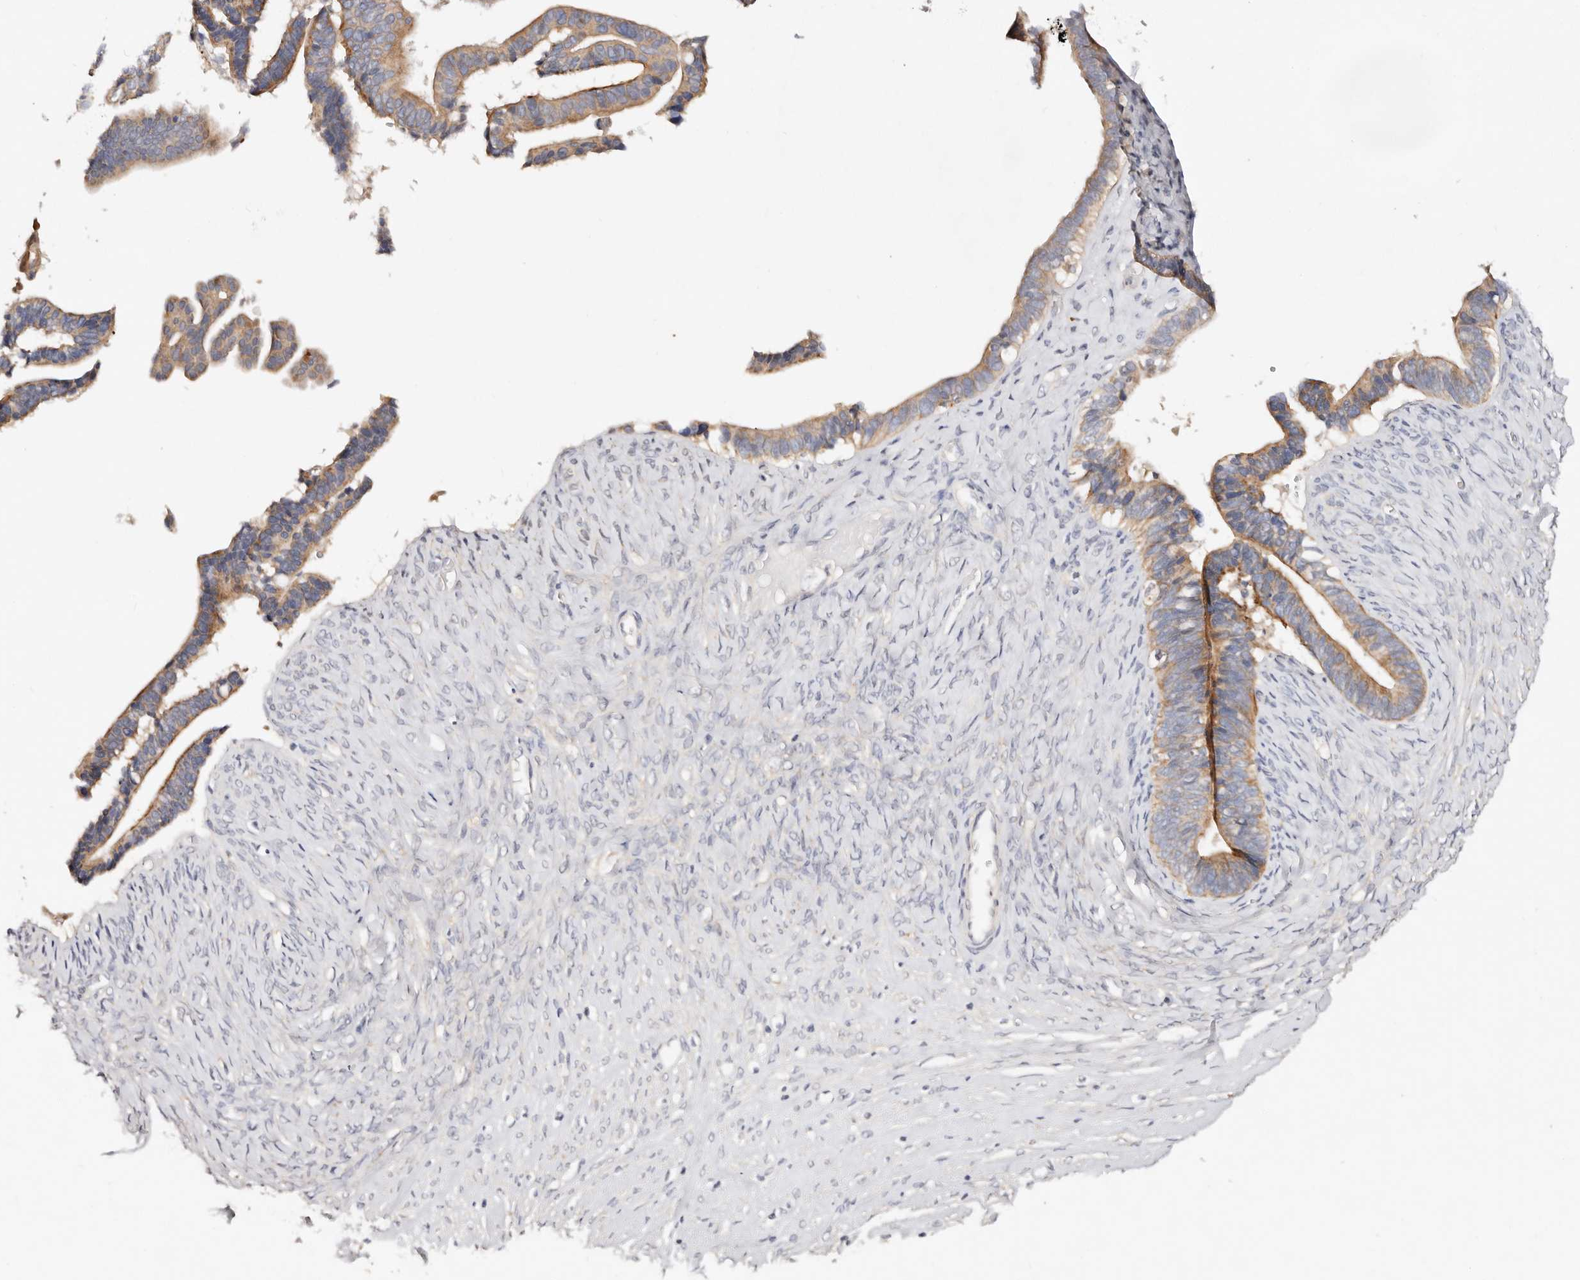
{"staining": {"intensity": "moderate", "quantity": ">75%", "location": "cytoplasmic/membranous"}, "tissue": "ovarian cancer", "cell_type": "Tumor cells", "image_type": "cancer", "snomed": [{"axis": "morphology", "description": "Cystadenocarcinoma, serous, NOS"}, {"axis": "topography", "description": "Ovary"}], "caption": "High-power microscopy captured an immunohistochemistry (IHC) image of serous cystadenocarcinoma (ovarian), revealing moderate cytoplasmic/membranous positivity in approximately >75% of tumor cells. The protein is shown in brown color, while the nuclei are stained blue.", "gene": "VIPAS39", "patient": {"sex": "female", "age": 56}}